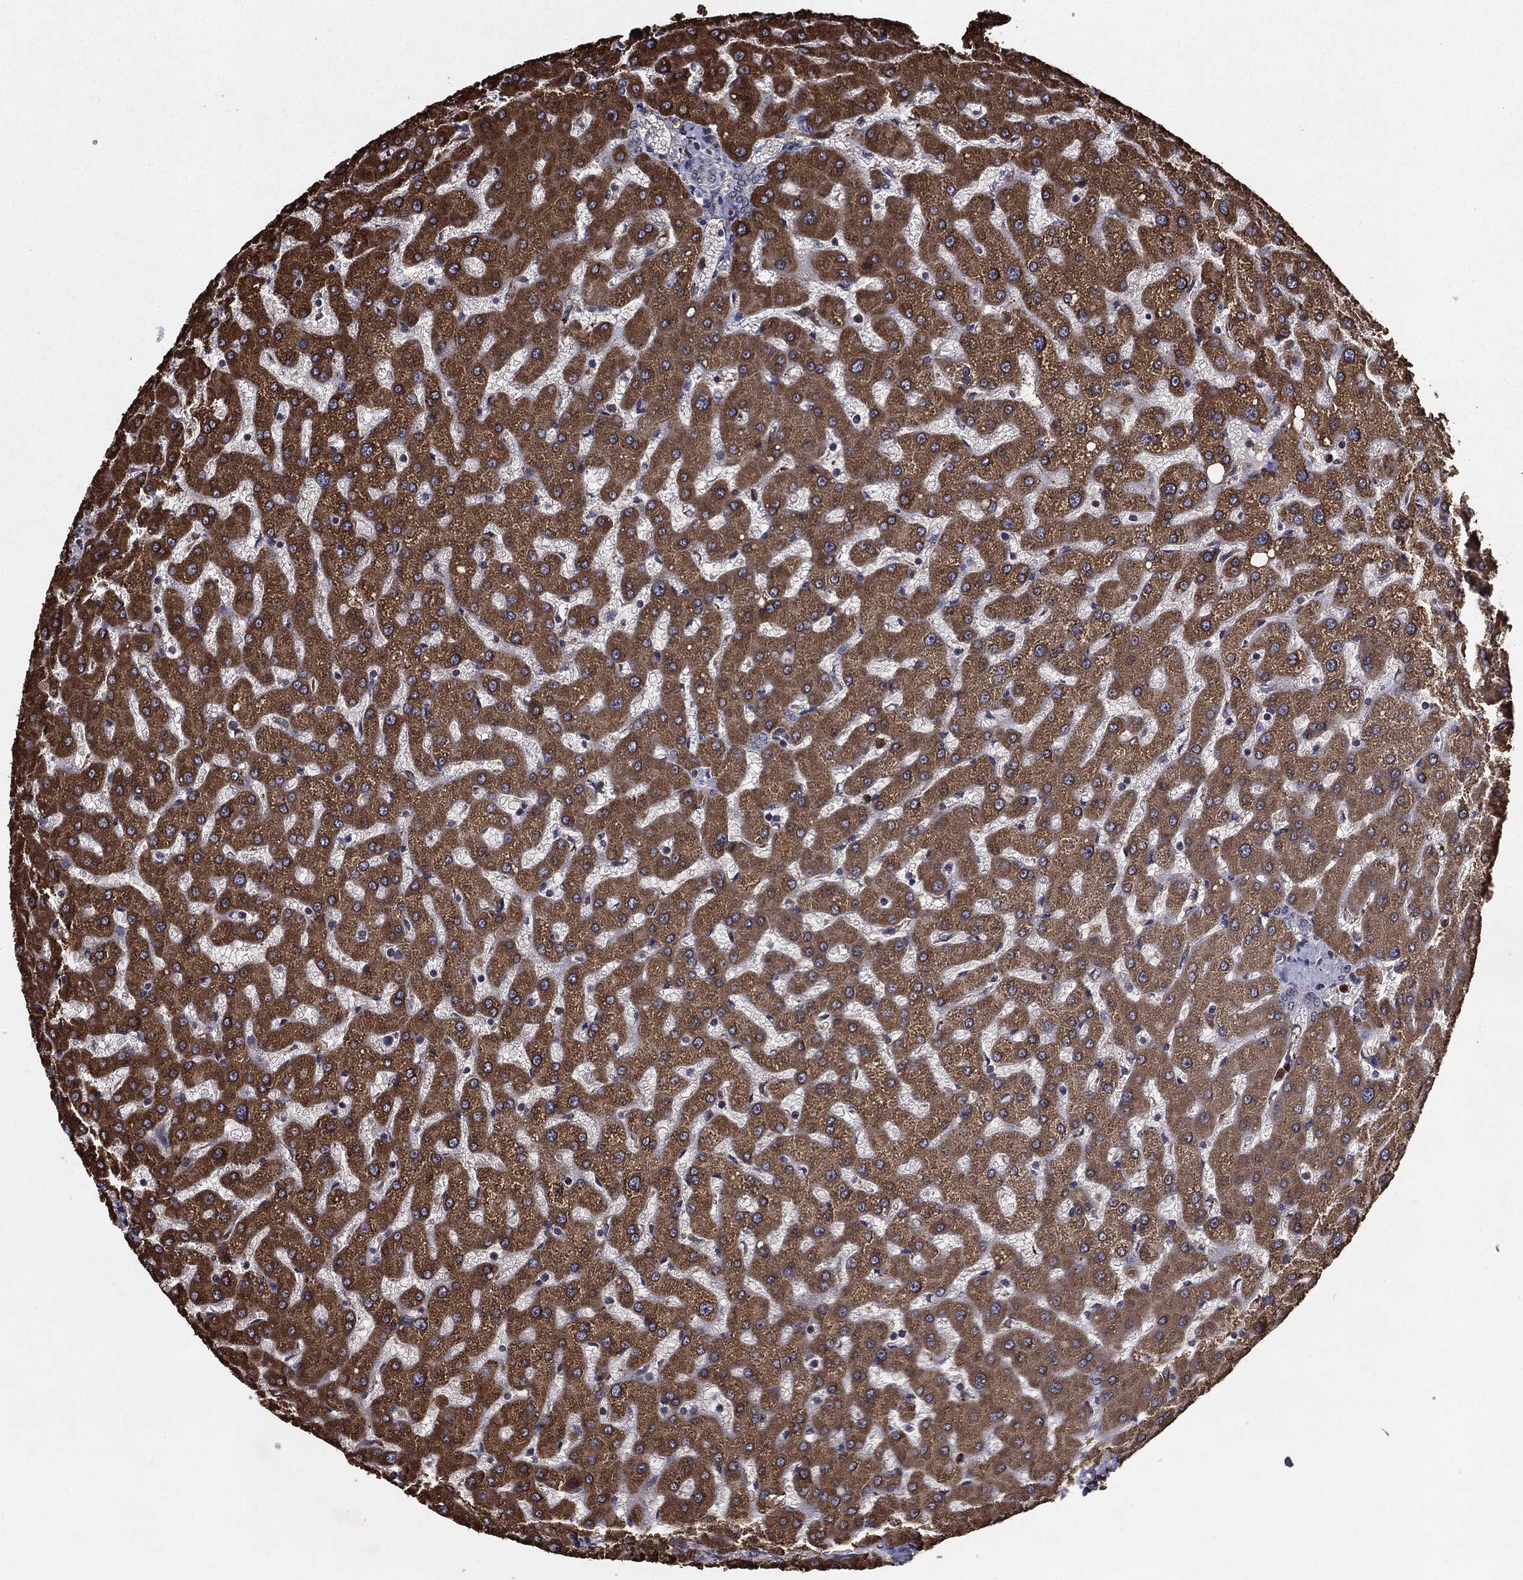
{"staining": {"intensity": "negative", "quantity": "none", "location": "none"}, "tissue": "liver", "cell_type": "Cholangiocytes", "image_type": "normal", "snomed": [{"axis": "morphology", "description": "Normal tissue, NOS"}, {"axis": "topography", "description": "Liver"}], "caption": "The immunohistochemistry micrograph has no significant positivity in cholangiocytes of liver.", "gene": "HDAC5", "patient": {"sex": "female", "age": 50}}